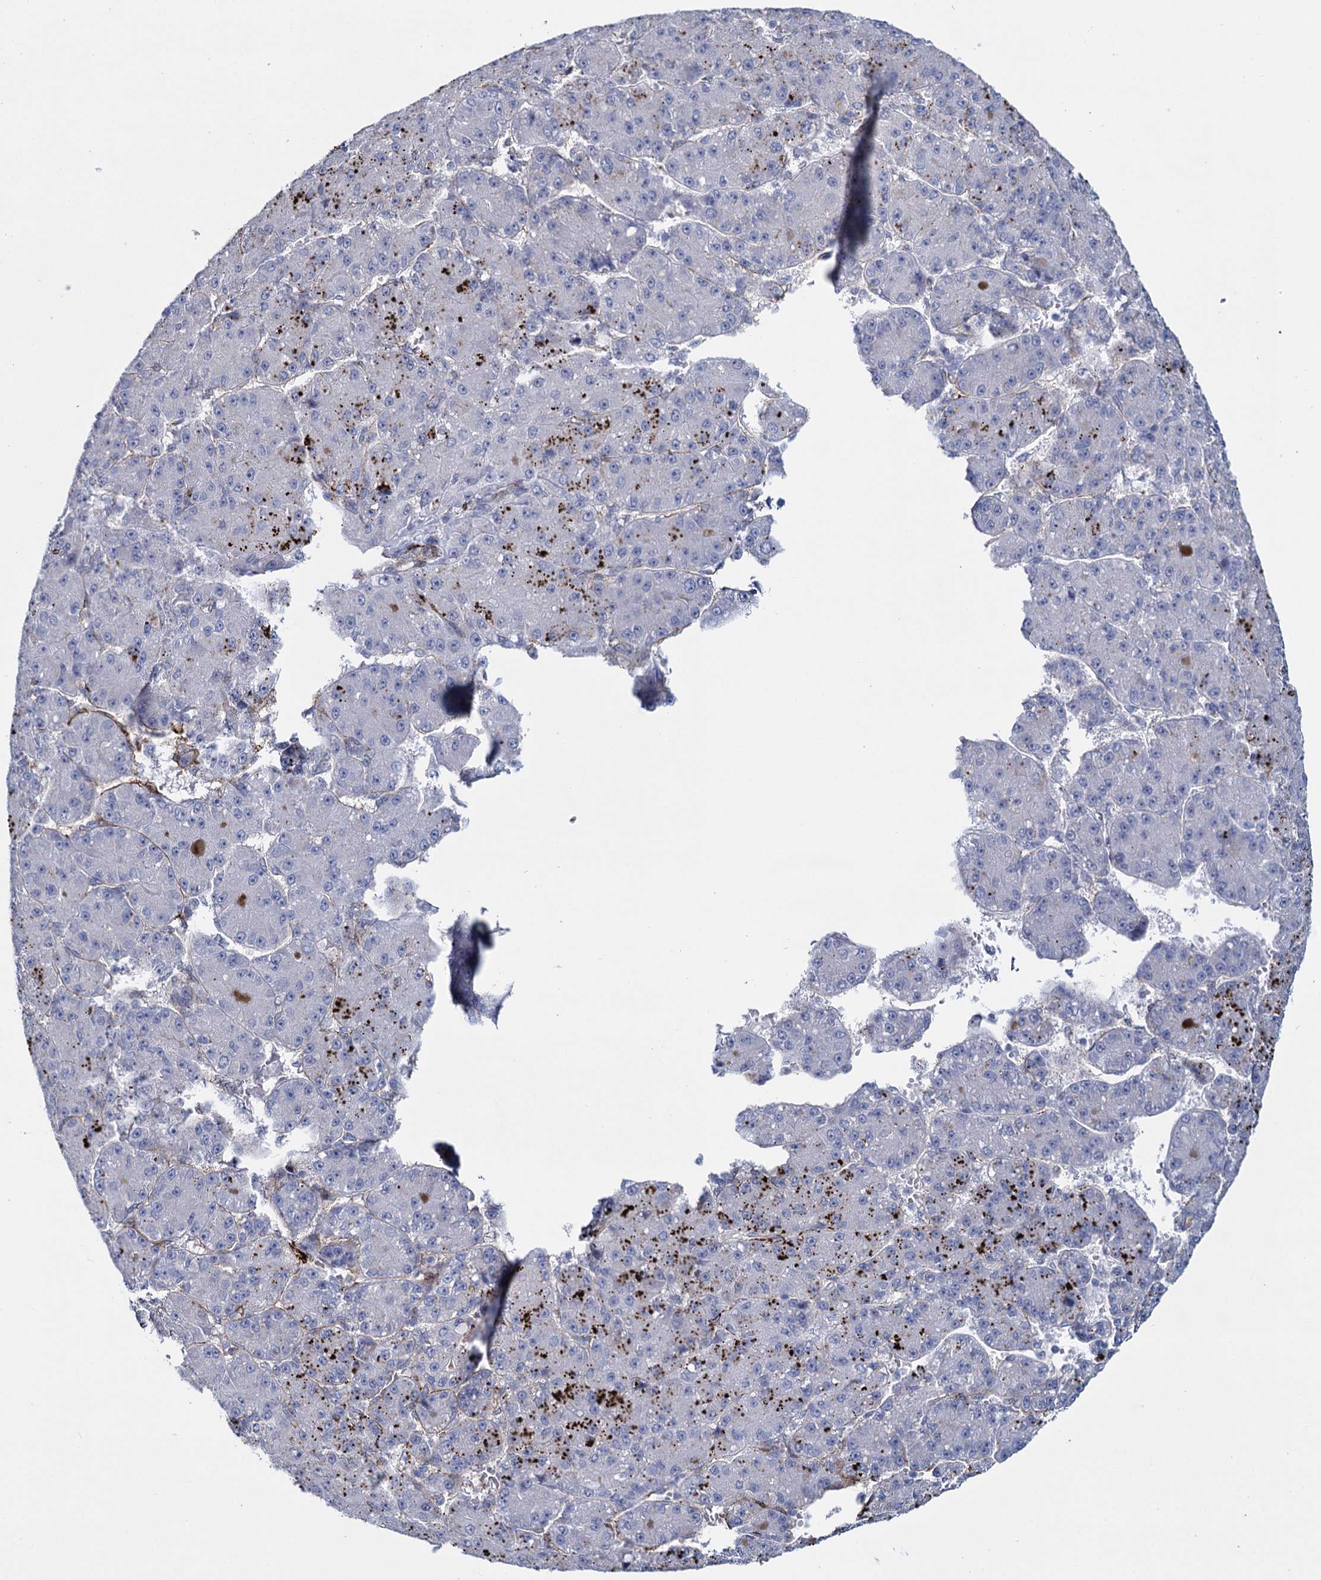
{"staining": {"intensity": "strong", "quantity": "<25%", "location": "cytoplasmic/membranous"}, "tissue": "liver cancer", "cell_type": "Tumor cells", "image_type": "cancer", "snomed": [{"axis": "morphology", "description": "Carcinoma, Hepatocellular, NOS"}, {"axis": "topography", "description": "Liver"}], "caption": "High-magnification brightfield microscopy of liver hepatocellular carcinoma stained with DAB (3,3'-diaminobenzidine) (brown) and counterstained with hematoxylin (blue). tumor cells exhibit strong cytoplasmic/membranous expression is present in approximately<25% of cells.", "gene": "SNCG", "patient": {"sex": "male", "age": 67}}